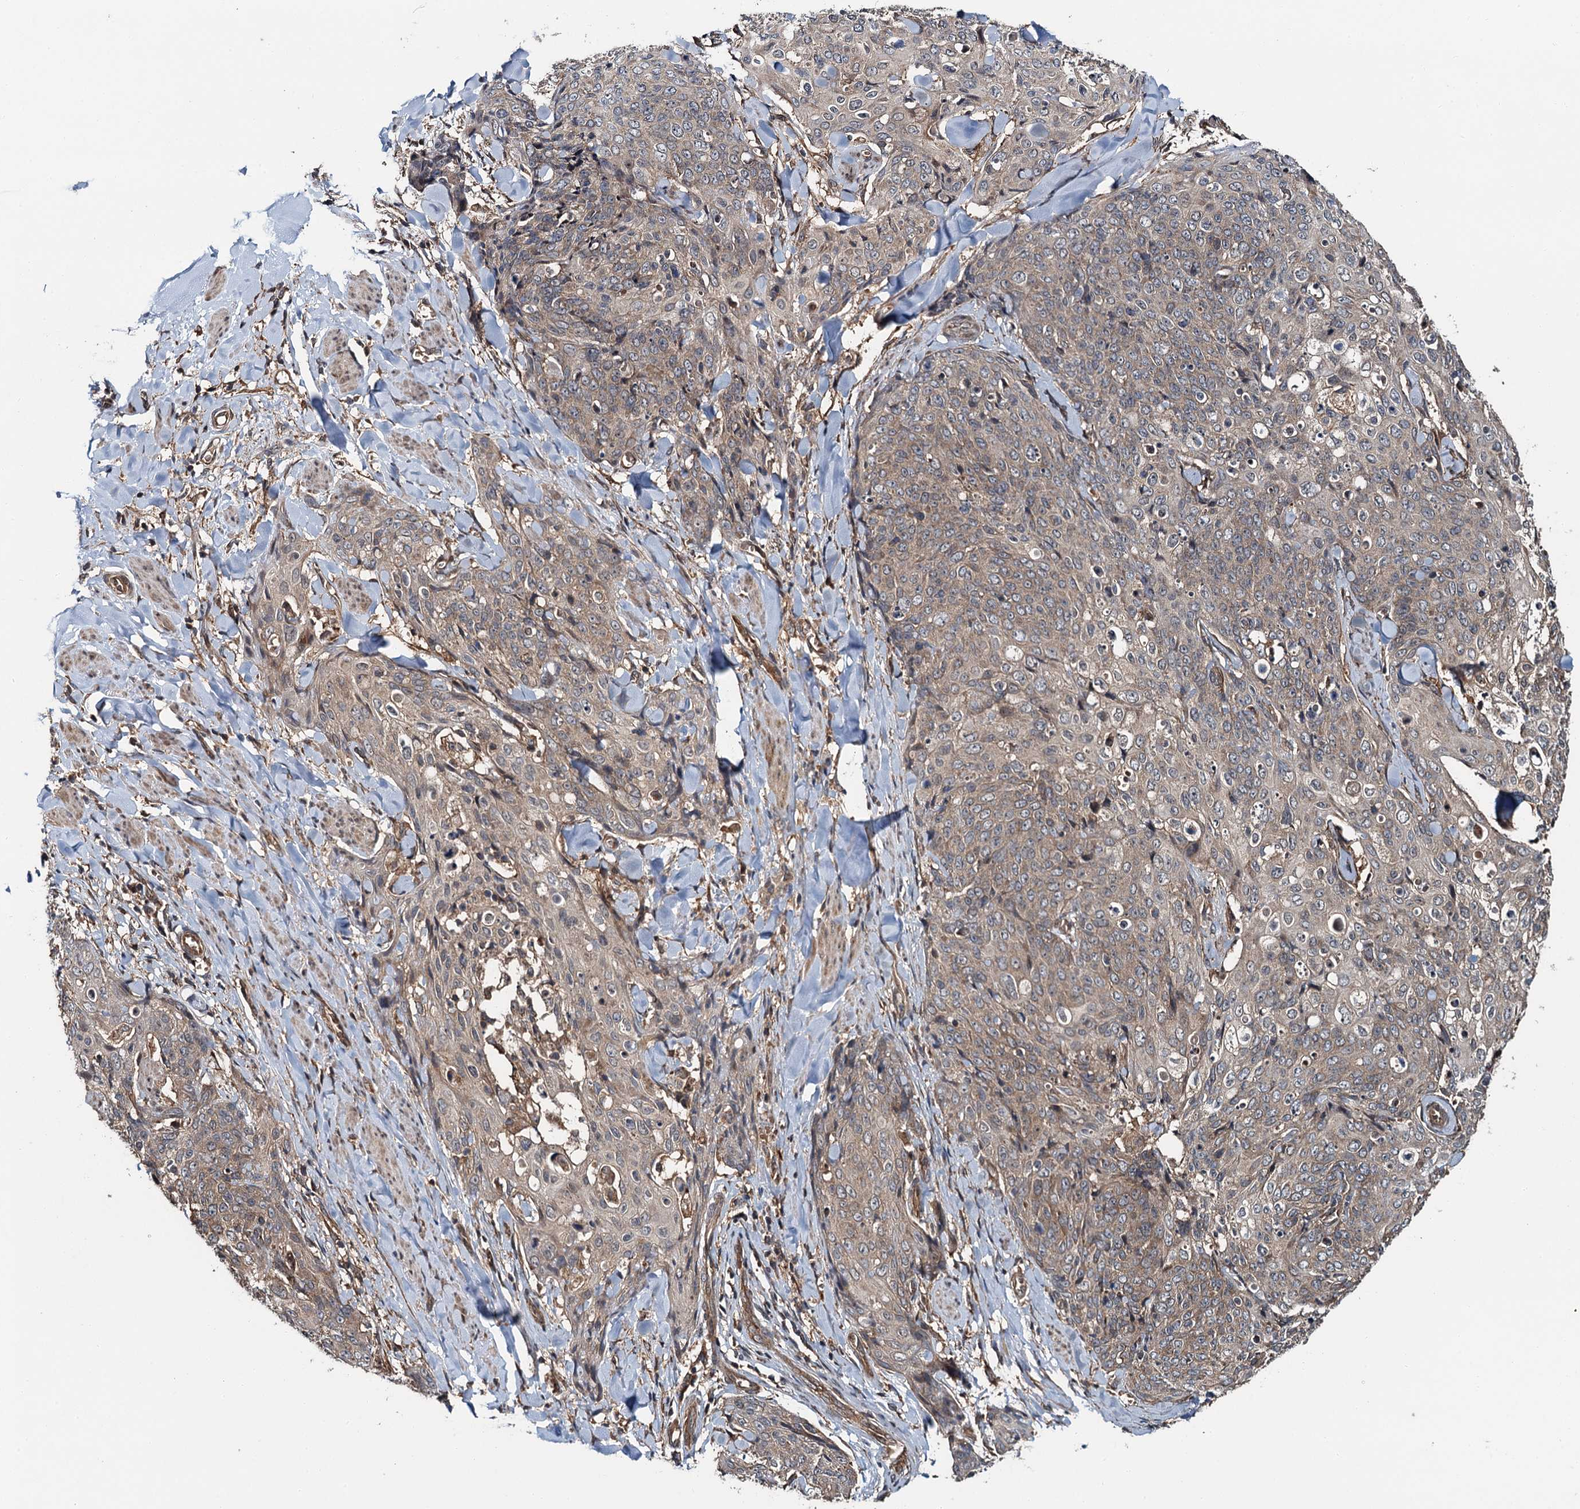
{"staining": {"intensity": "weak", "quantity": "25%-75%", "location": "cytoplasmic/membranous"}, "tissue": "skin cancer", "cell_type": "Tumor cells", "image_type": "cancer", "snomed": [{"axis": "morphology", "description": "Squamous cell carcinoma, NOS"}, {"axis": "topography", "description": "Skin"}, {"axis": "topography", "description": "Vulva"}], "caption": "High-power microscopy captured an IHC image of squamous cell carcinoma (skin), revealing weak cytoplasmic/membranous positivity in about 25%-75% of tumor cells.", "gene": "SNX32", "patient": {"sex": "female", "age": 85}}